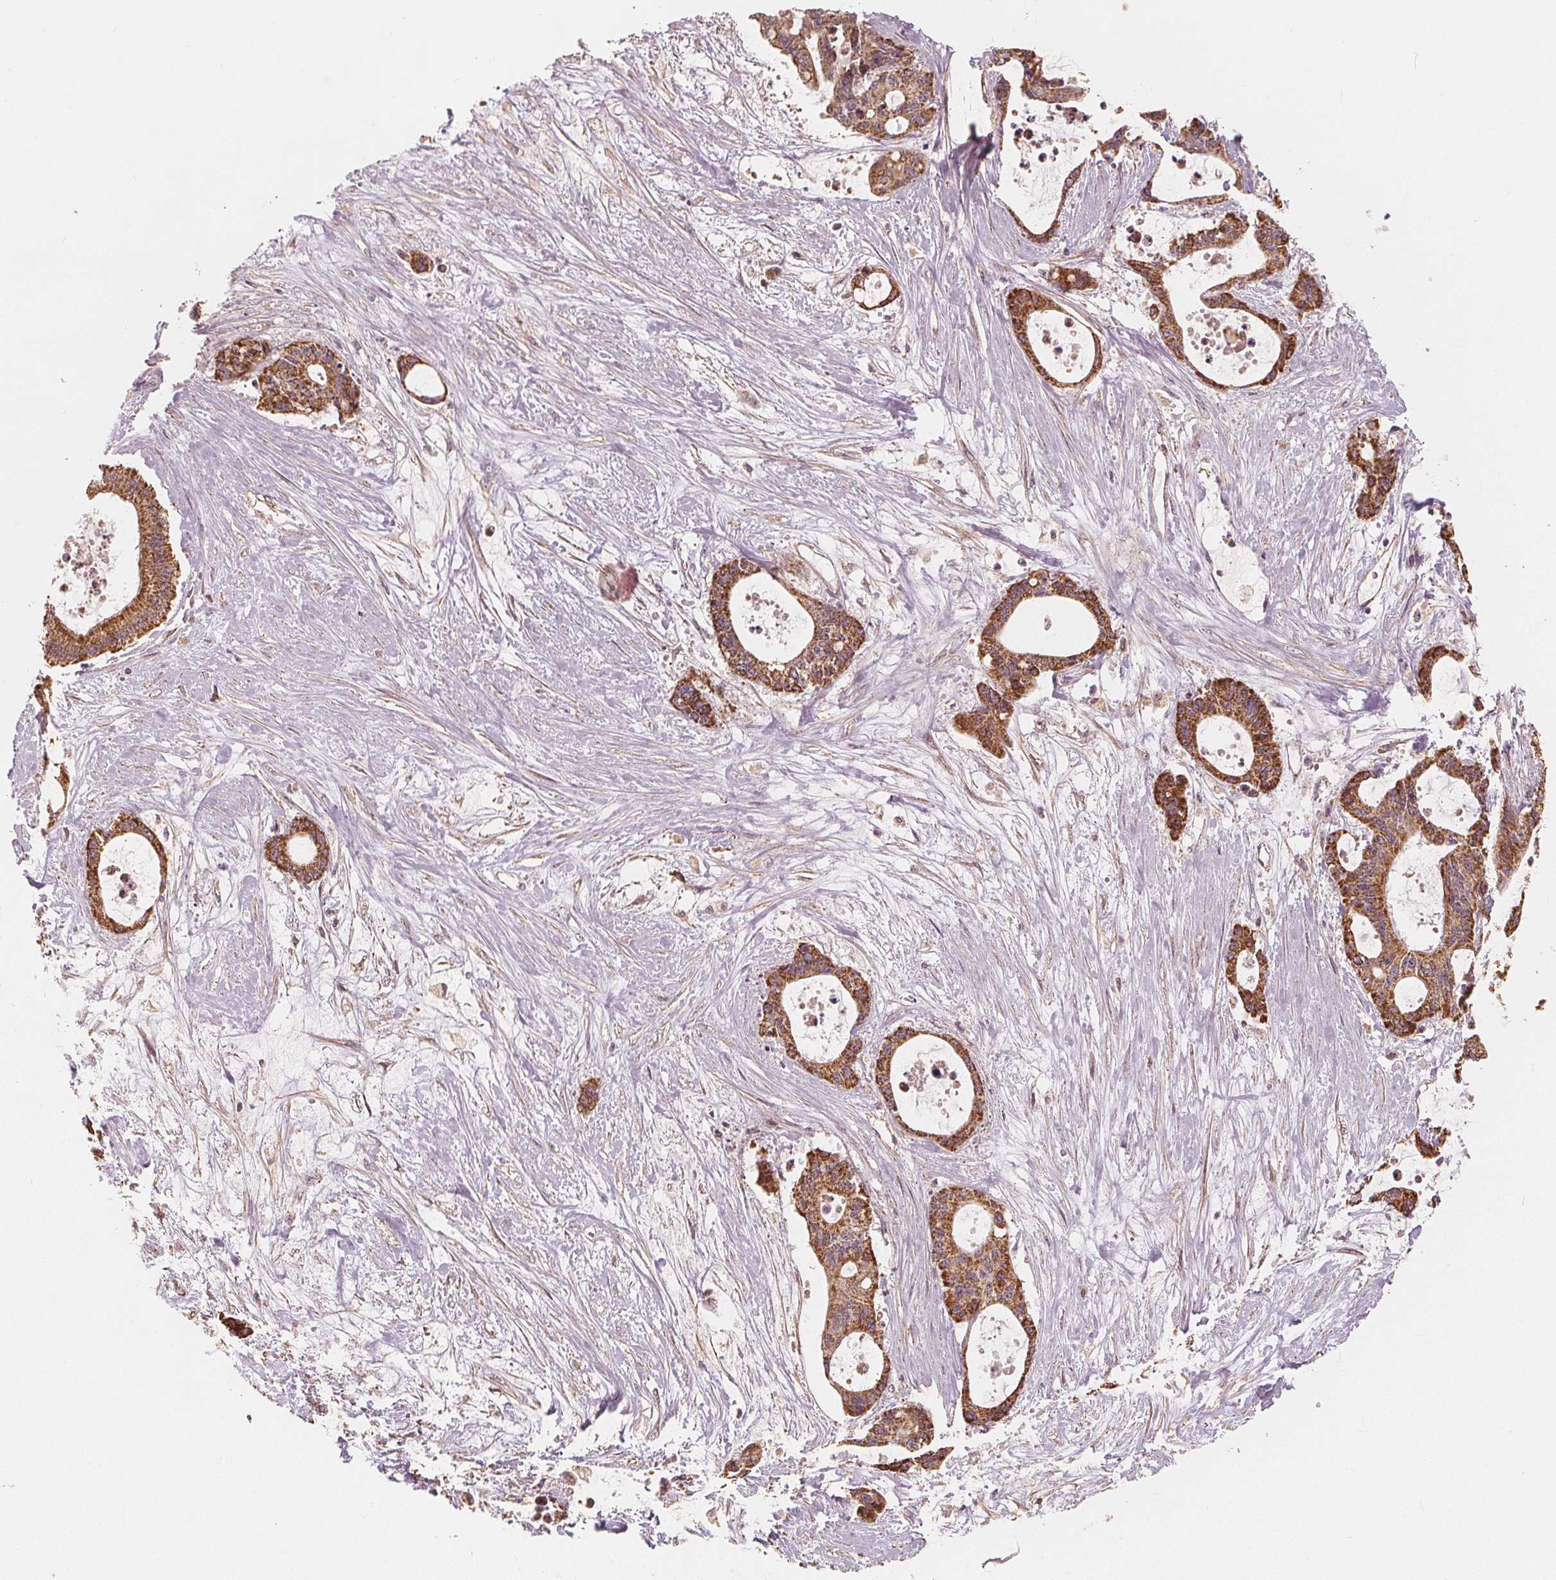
{"staining": {"intensity": "moderate", "quantity": ">75%", "location": "cytoplasmic/membranous"}, "tissue": "liver cancer", "cell_type": "Tumor cells", "image_type": "cancer", "snomed": [{"axis": "morphology", "description": "Normal tissue, NOS"}, {"axis": "morphology", "description": "Cholangiocarcinoma"}, {"axis": "topography", "description": "Liver"}, {"axis": "topography", "description": "Peripheral nerve tissue"}], "caption": "There is medium levels of moderate cytoplasmic/membranous expression in tumor cells of cholangiocarcinoma (liver), as demonstrated by immunohistochemical staining (brown color).", "gene": "PEX26", "patient": {"sex": "female", "age": 73}}